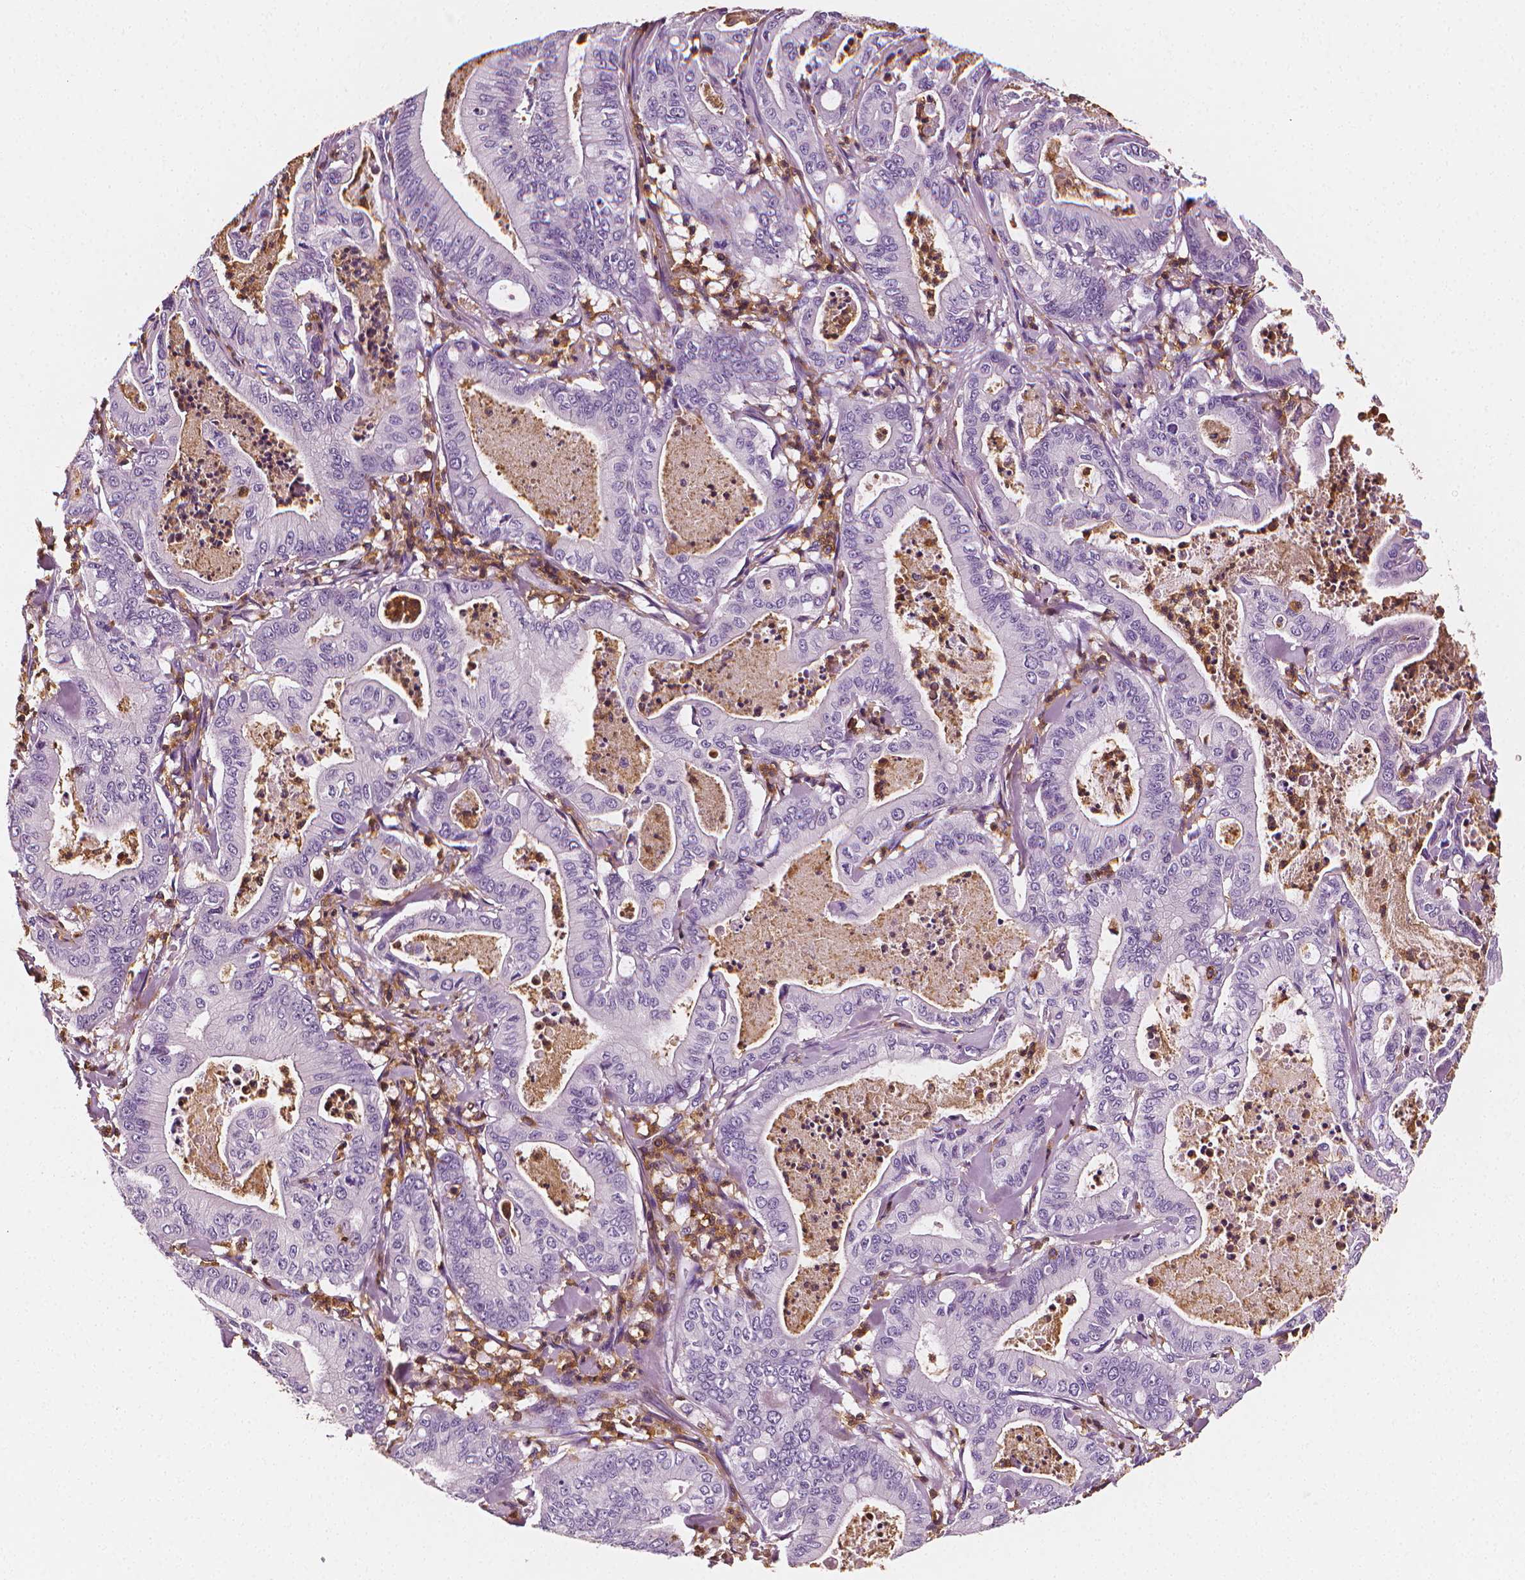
{"staining": {"intensity": "negative", "quantity": "none", "location": "none"}, "tissue": "pancreatic cancer", "cell_type": "Tumor cells", "image_type": "cancer", "snomed": [{"axis": "morphology", "description": "Adenocarcinoma, NOS"}, {"axis": "topography", "description": "Pancreas"}], "caption": "An immunohistochemistry (IHC) histopathology image of pancreatic cancer is shown. There is no staining in tumor cells of pancreatic cancer.", "gene": "PTPRC", "patient": {"sex": "male", "age": 71}}